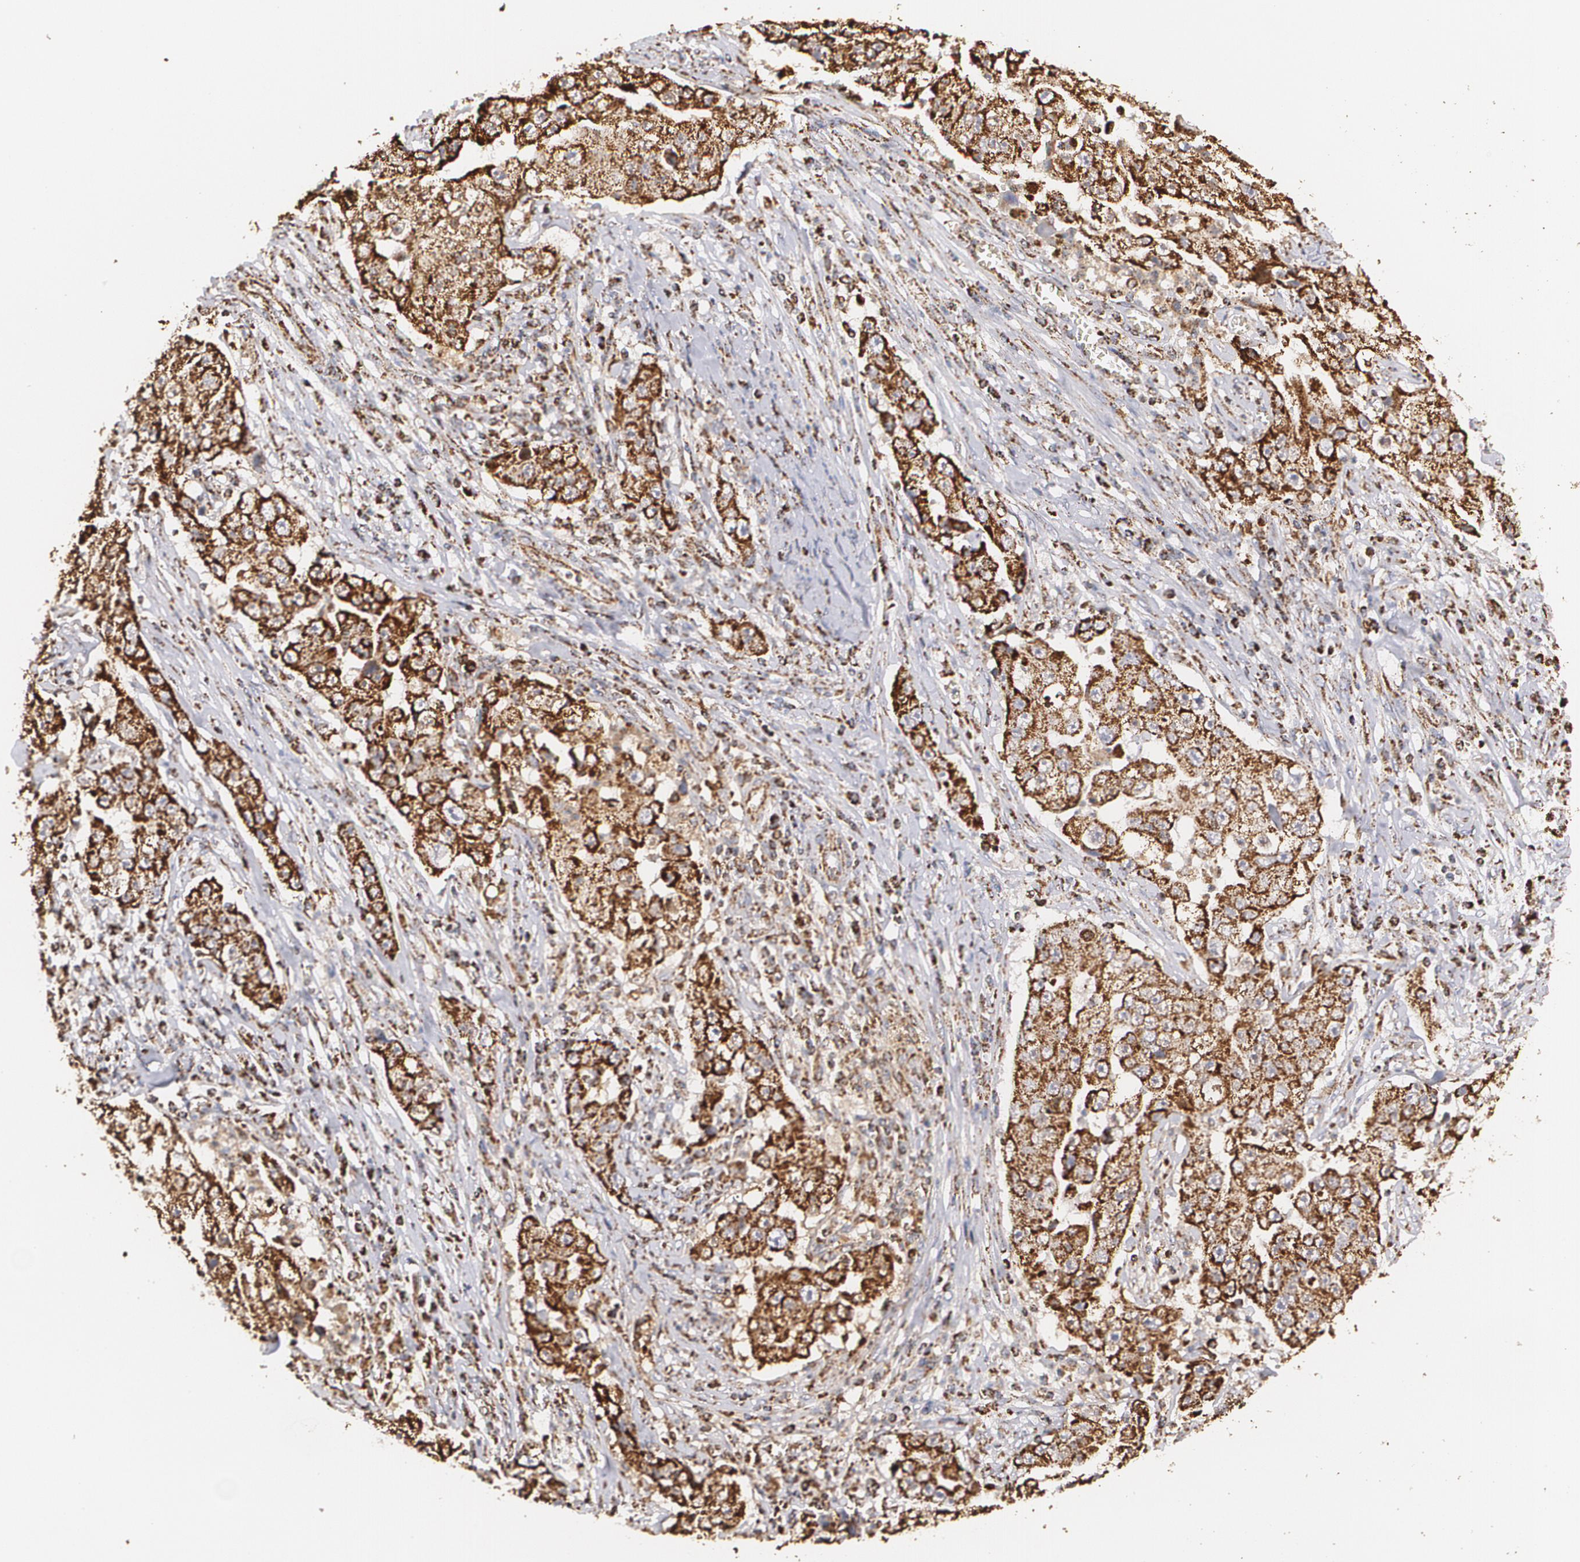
{"staining": {"intensity": "strong", "quantity": "25%-75%", "location": "cytoplasmic/membranous"}, "tissue": "lung cancer", "cell_type": "Tumor cells", "image_type": "cancer", "snomed": [{"axis": "morphology", "description": "Squamous cell carcinoma, NOS"}, {"axis": "topography", "description": "Lung"}], "caption": "DAB immunohistochemical staining of squamous cell carcinoma (lung) displays strong cytoplasmic/membranous protein positivity in approximately 25%-75% of tumor cells. Nuclei are stained in blue.", "gene": "HSPD1", "patient": {"sex": "male", "age": 64}}